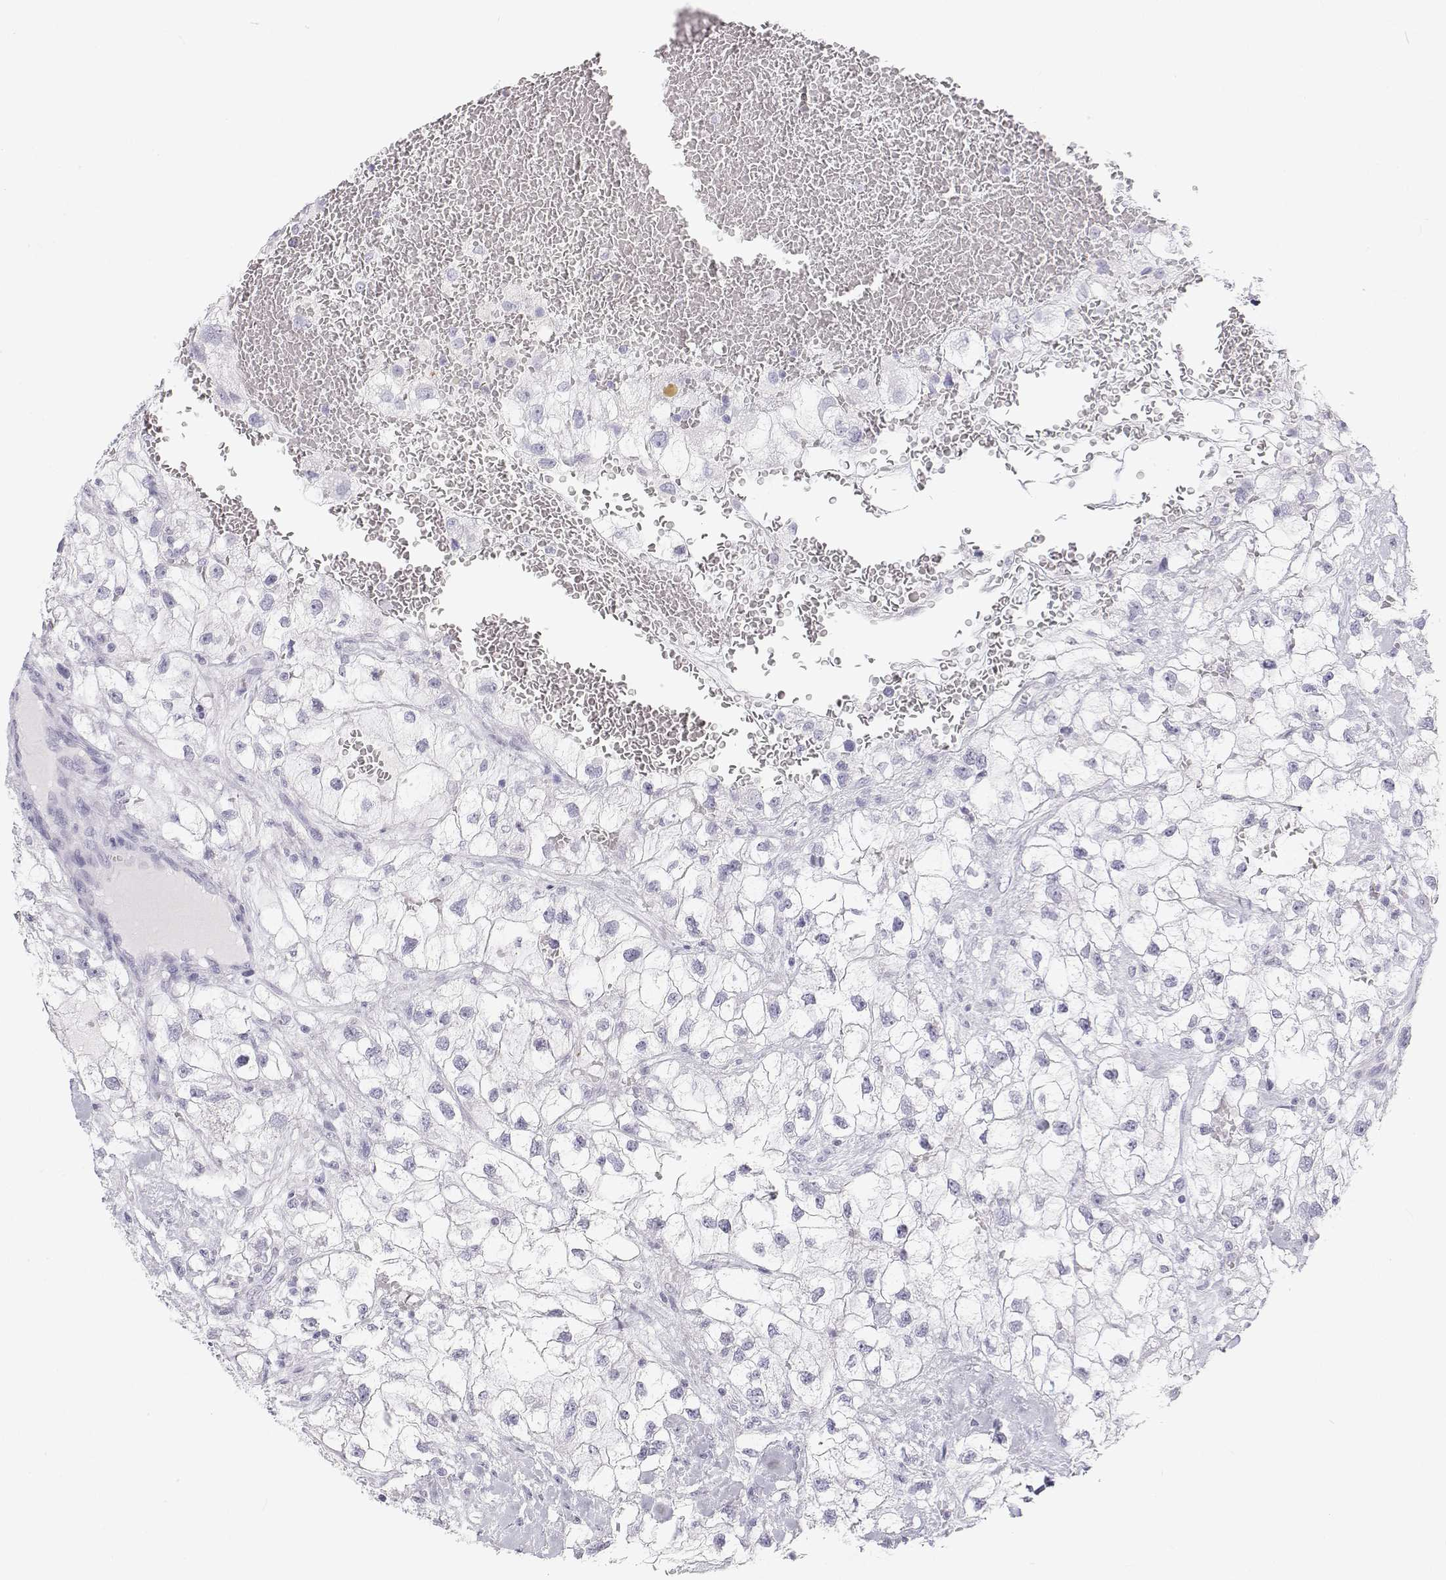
{"staining": {"intensity": "negative", "quantity": "none", "location": "none"}, "tissue": "renal cancer", "cell_type": "Tumor cells", "image_type": "cancer", "snomed": [{"axis": "morphology", "description": "Adenocarcinoma, NOS"}, {"axis": "topography", "description": "Kidney"}], "caption": "The immunohistochemistry (IHC) histopathology image has no significant staining in tumor cells of renal adenocarcinoma tissue.", "gene": "SFTPB", "patient": {"sex": "male", "age": 59}}